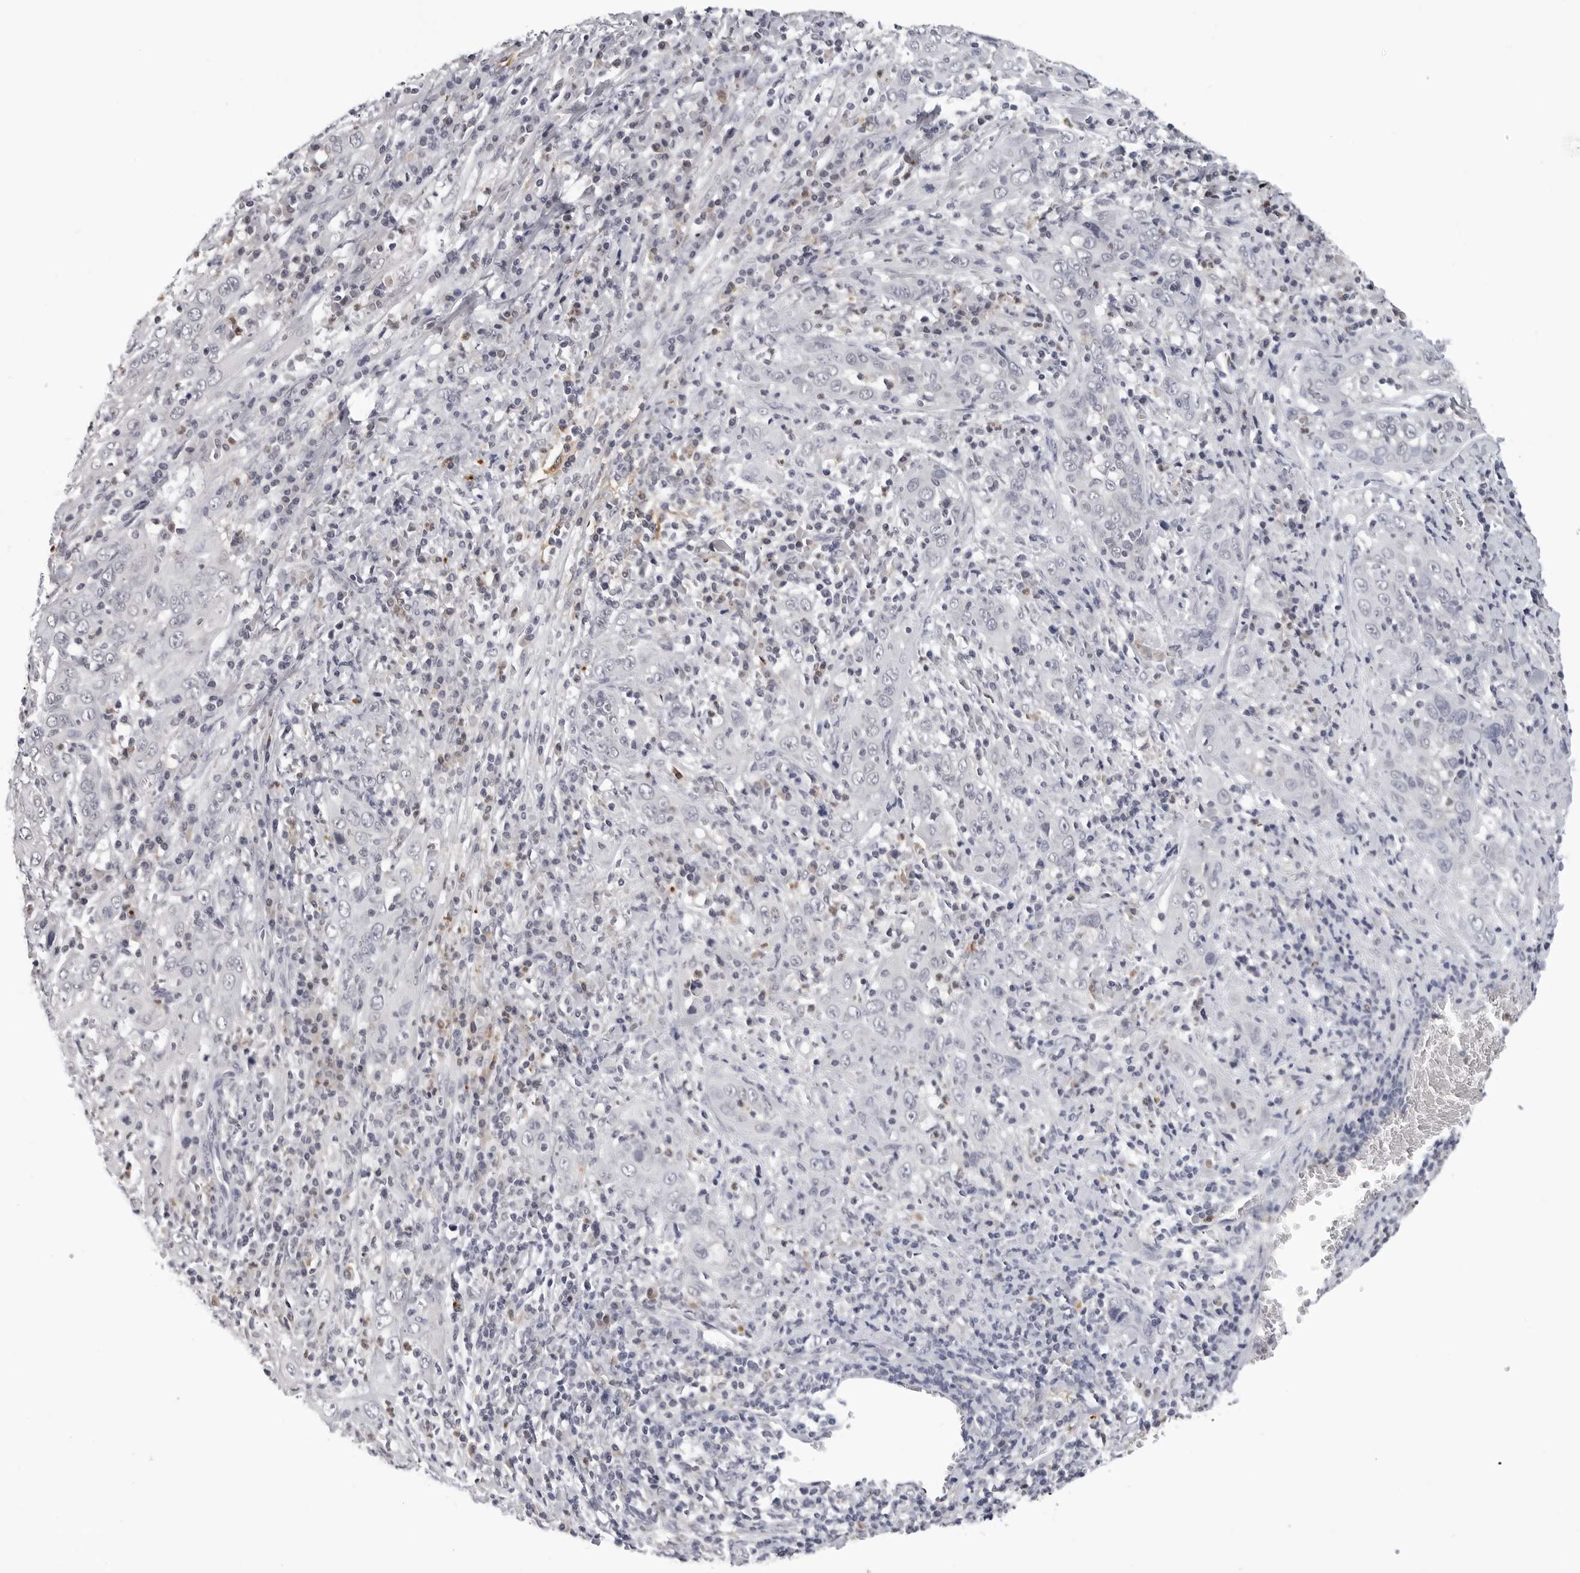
{"staining": {"intensity": "negative", "quantity": "none", "location": "none"}, "tissue": "cervical cancer", "cell_type": "Tumor cells", "image_type": "cancer", "snomed": [{"axis": "morphology", "description": "Squamous cell carcinoma, NOS"}, {"axis": "topography", "description": "Cervix"}], "caption": "Histopathology image shows no protein expression in tumor cells of squamous cell carcinoma (cervical) tissue.", "gene": "TRMT13", "patient": {"sex": "female", "age": 46}}